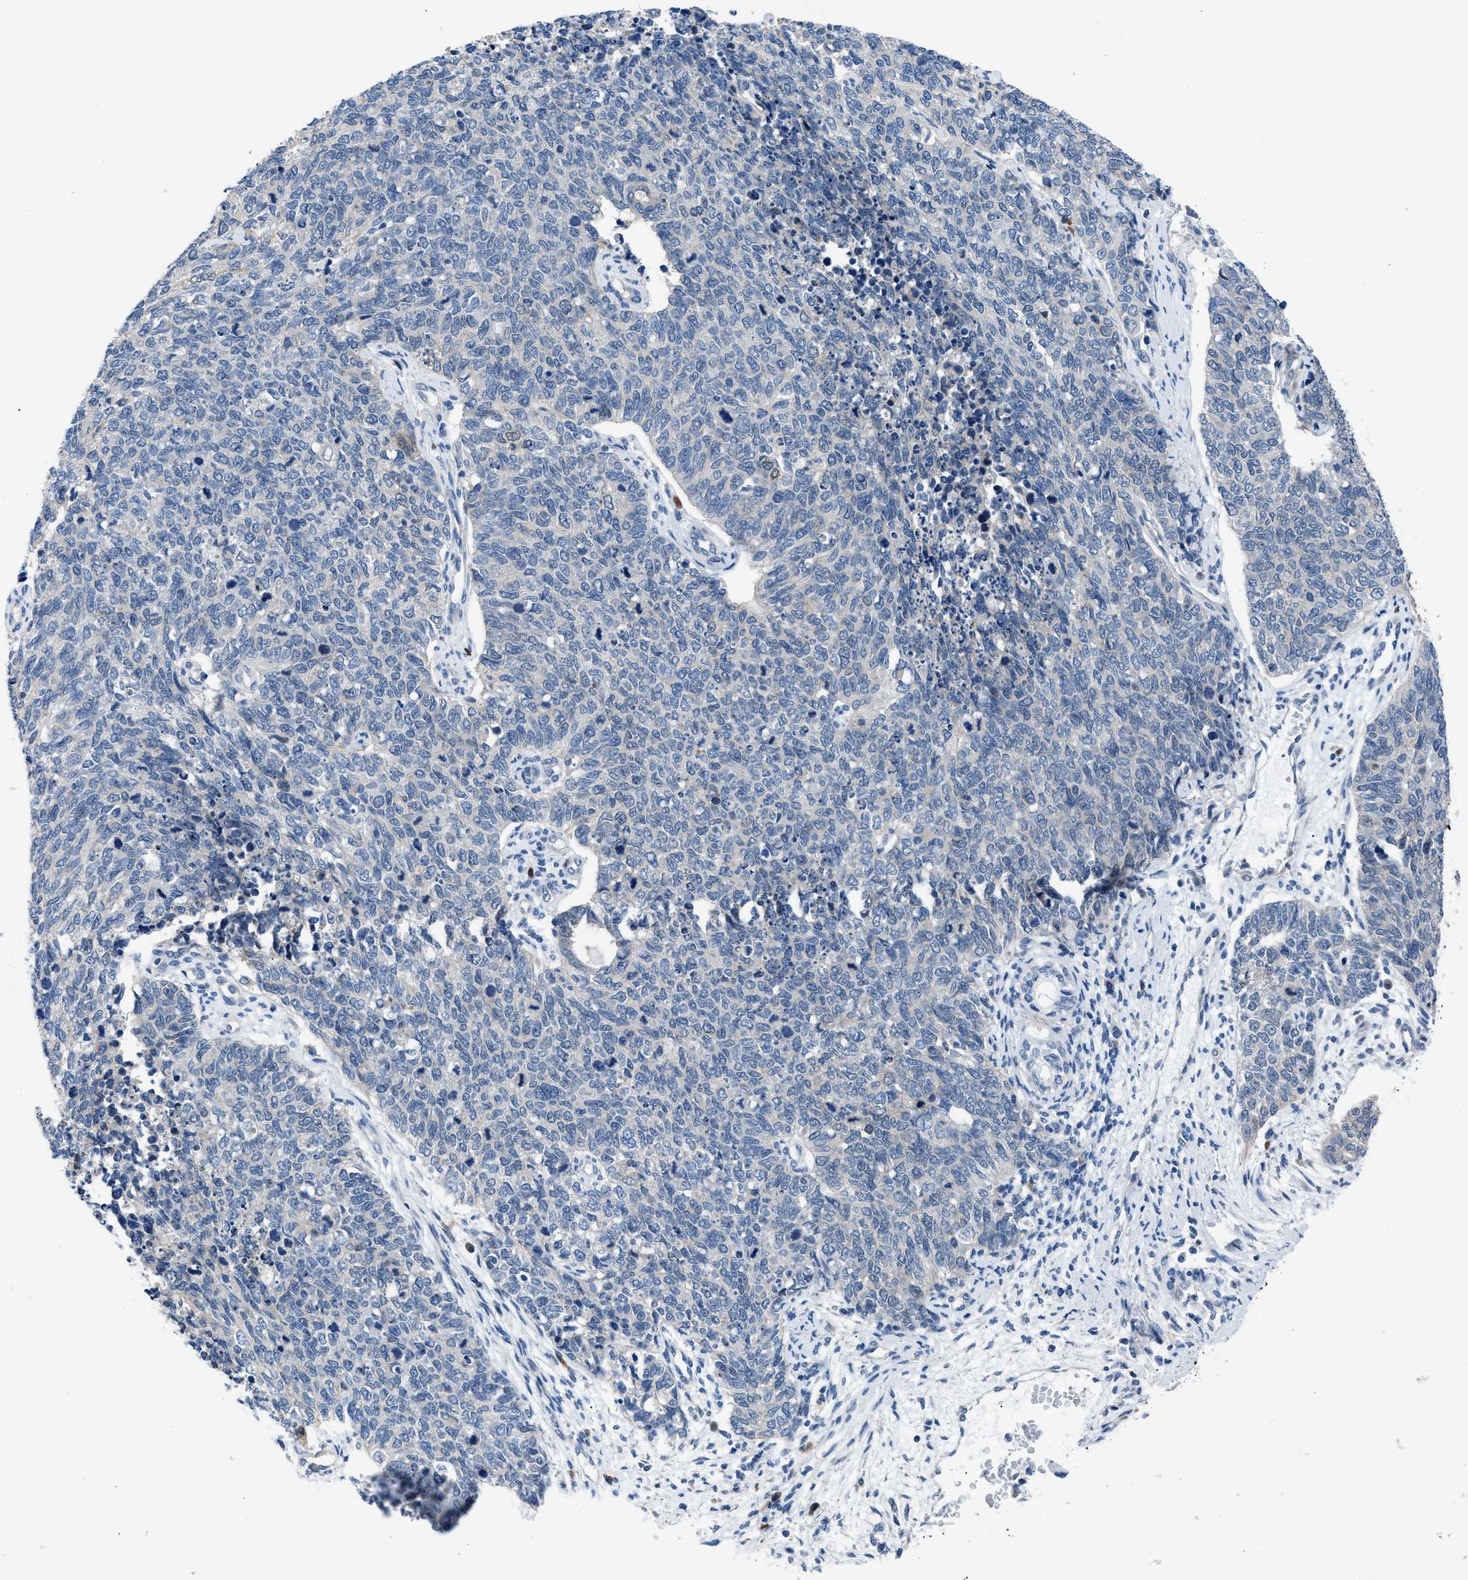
{"staining": {"intensity": "negative", "quantity": "none", "location": "none"}, "tissue": "cervical cancer", "cell_type": "Tumor cells", "image_type": "cancer", "snomed": [{"axis": "morphology", "description": "Squamous cell carcinoma, NOS"}, {"axis": "topography", "description": "Cervix"}], "caption": "IHC photomicrograph of neoplastic tissue: squamous cell carcinoma (cervical) stained with DAB reveals no significant protein expression in tumor cells.", "gene": "UAP1", "patient": {"sex": "female", "age": 63}}